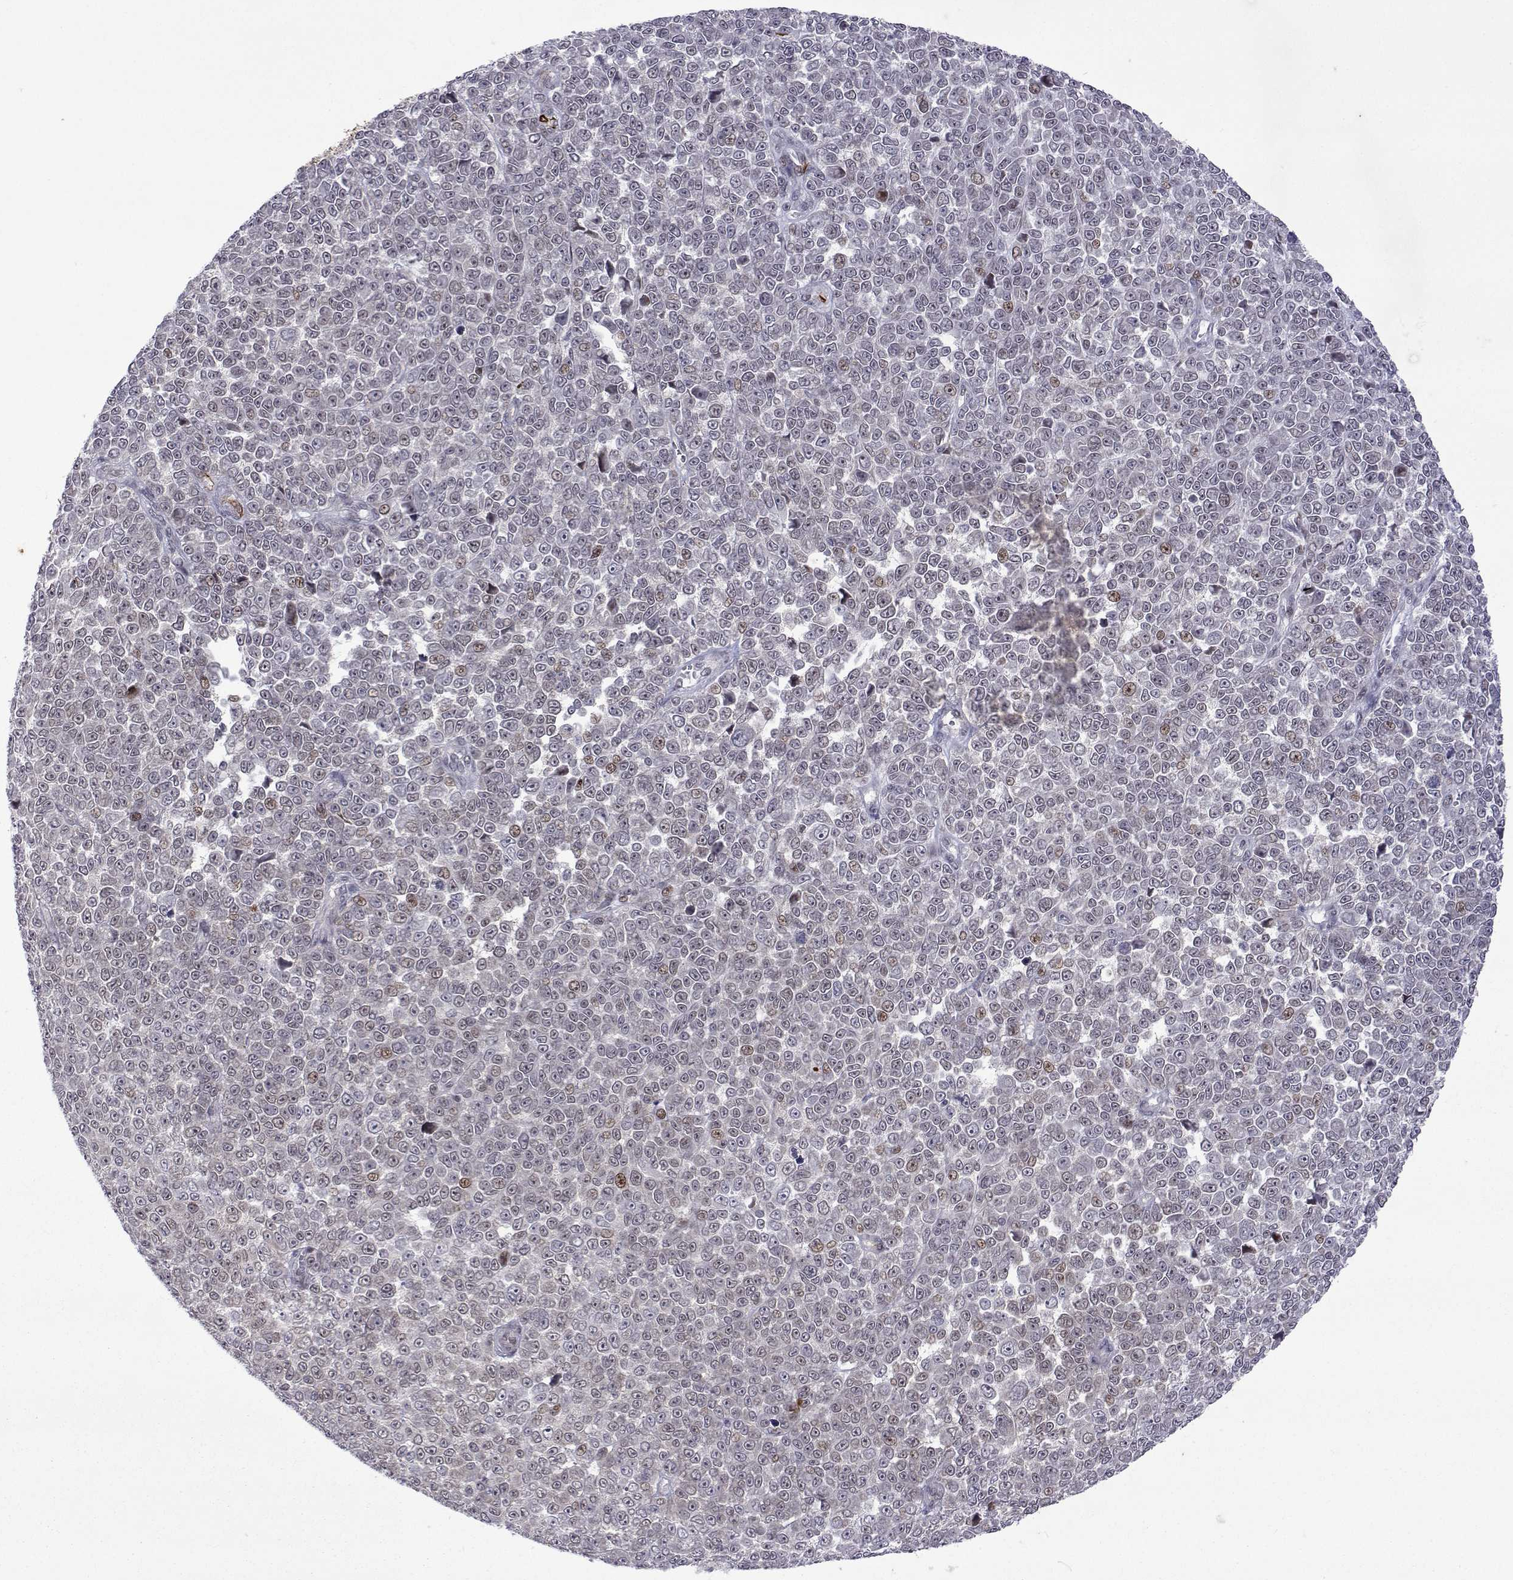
{"staining": {"intensity": "weak", "quantity": "<25%", "location": "nuclear"}, "tissue": "melanoma", "cell_type": "Tumor cells", "image_type": "cancer", "snomed": [{"axis": "morphology", "description": "Malignant melanoma, NOS"}, {"axis": "topography", "description": "Skin"}], "caption": "A photomicrograph of melanoma stained for a protein shows no brown staining in tumor cells.", "gene": "EFCAB3", "patient": {"sex": "female", "age": 95}}